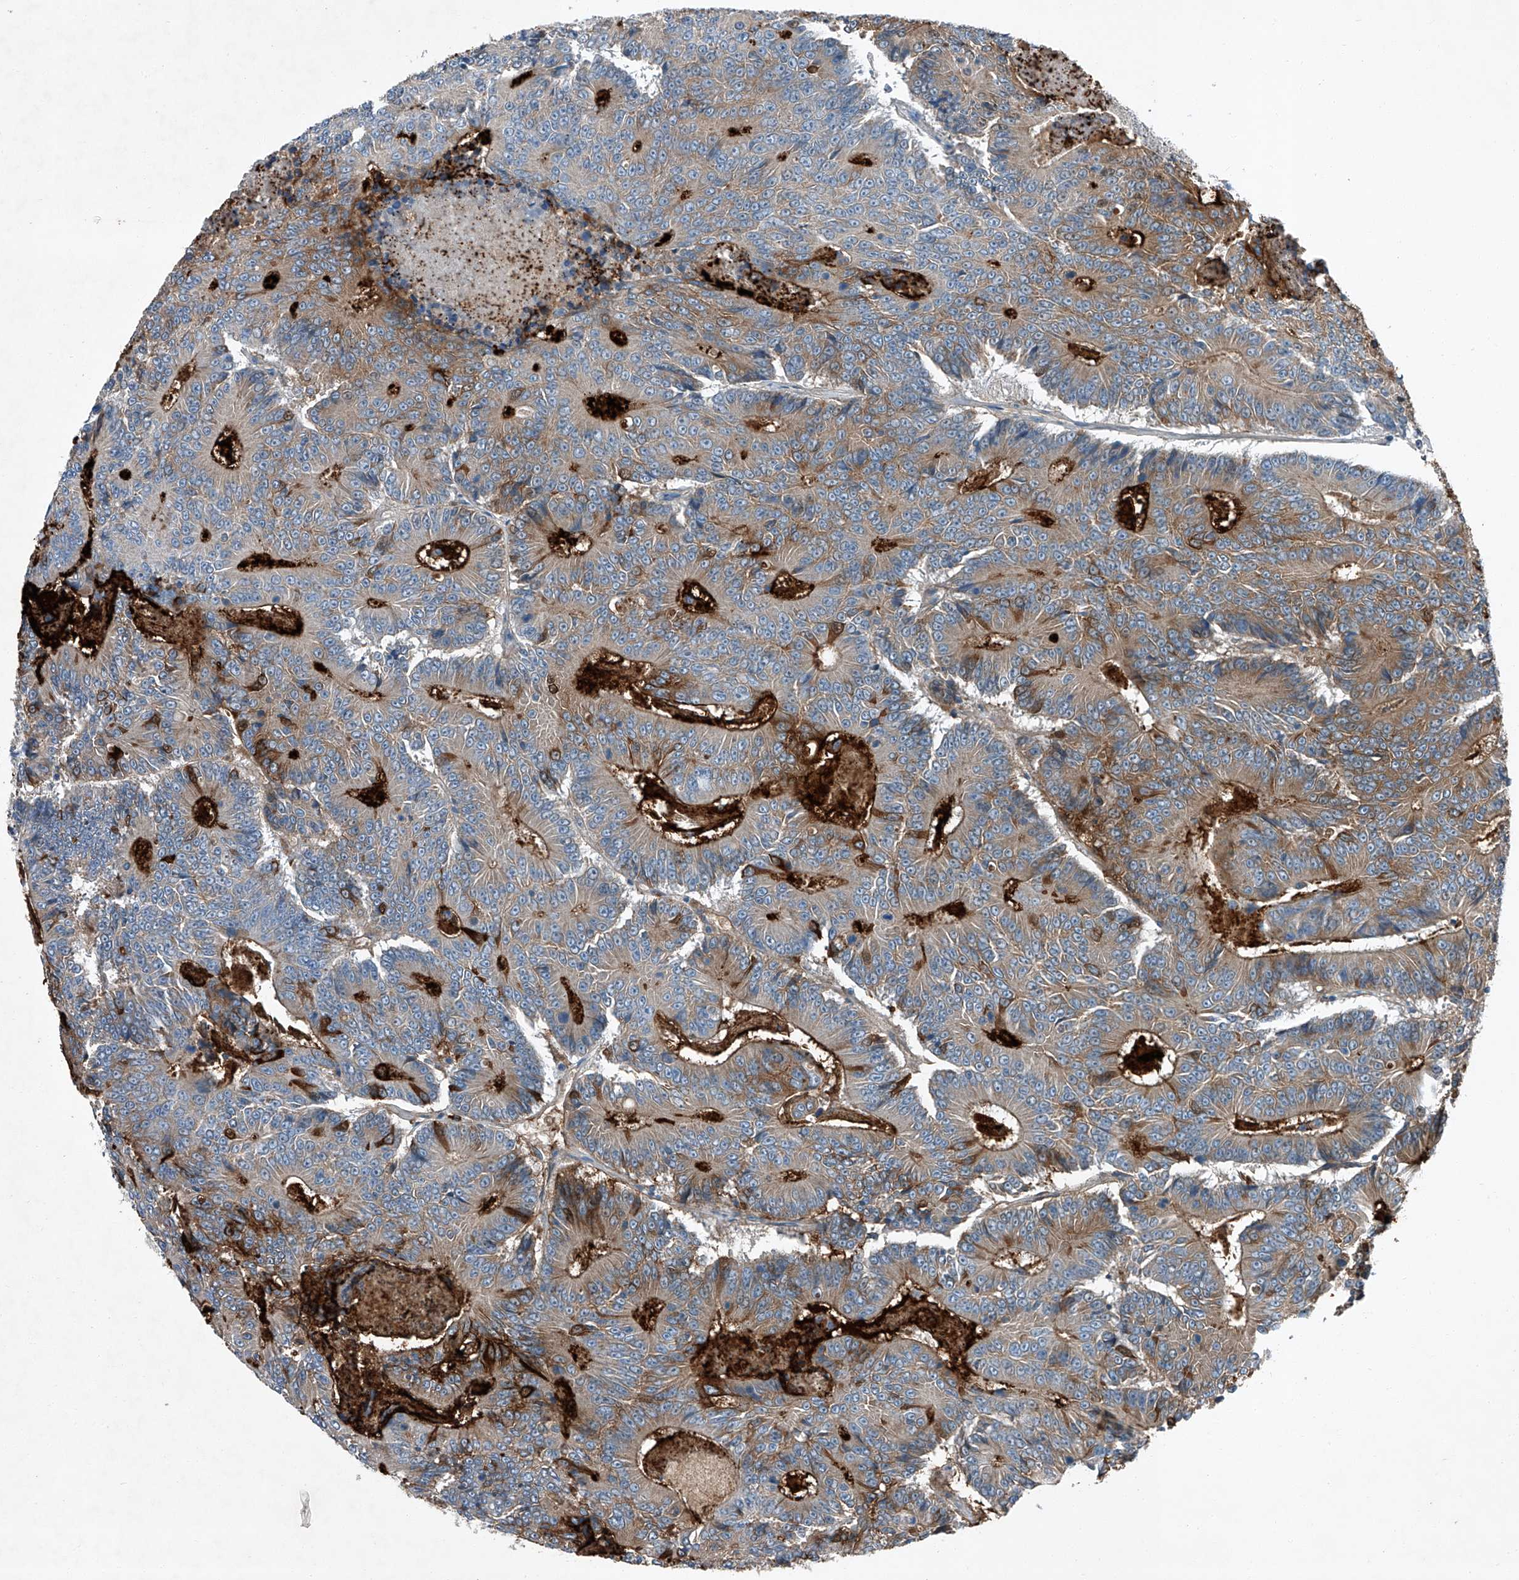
{"staining": {"intensity": "moderate", "quantity": "25%-75%", "location": "cytoplasmic/membranous"}, "tissue": "colorectal cancer", "cell_type": "Tumor cells", "image_type": "cancer", "snomed": [{"axis": "morphology", "description": "Adenocarcinoma, NOS"}, {"axis": "topography", "description": "Colon"}], "caption": "An image showing moderate cytoplasmic/membranous expression in approximately 25%-75% of tumor cells in colorectal adenocarcinoma, as visualized by brown immunohistochemical staining.", "gene": "MDGA1", "patient": {"sex": "male", "age": 83}}